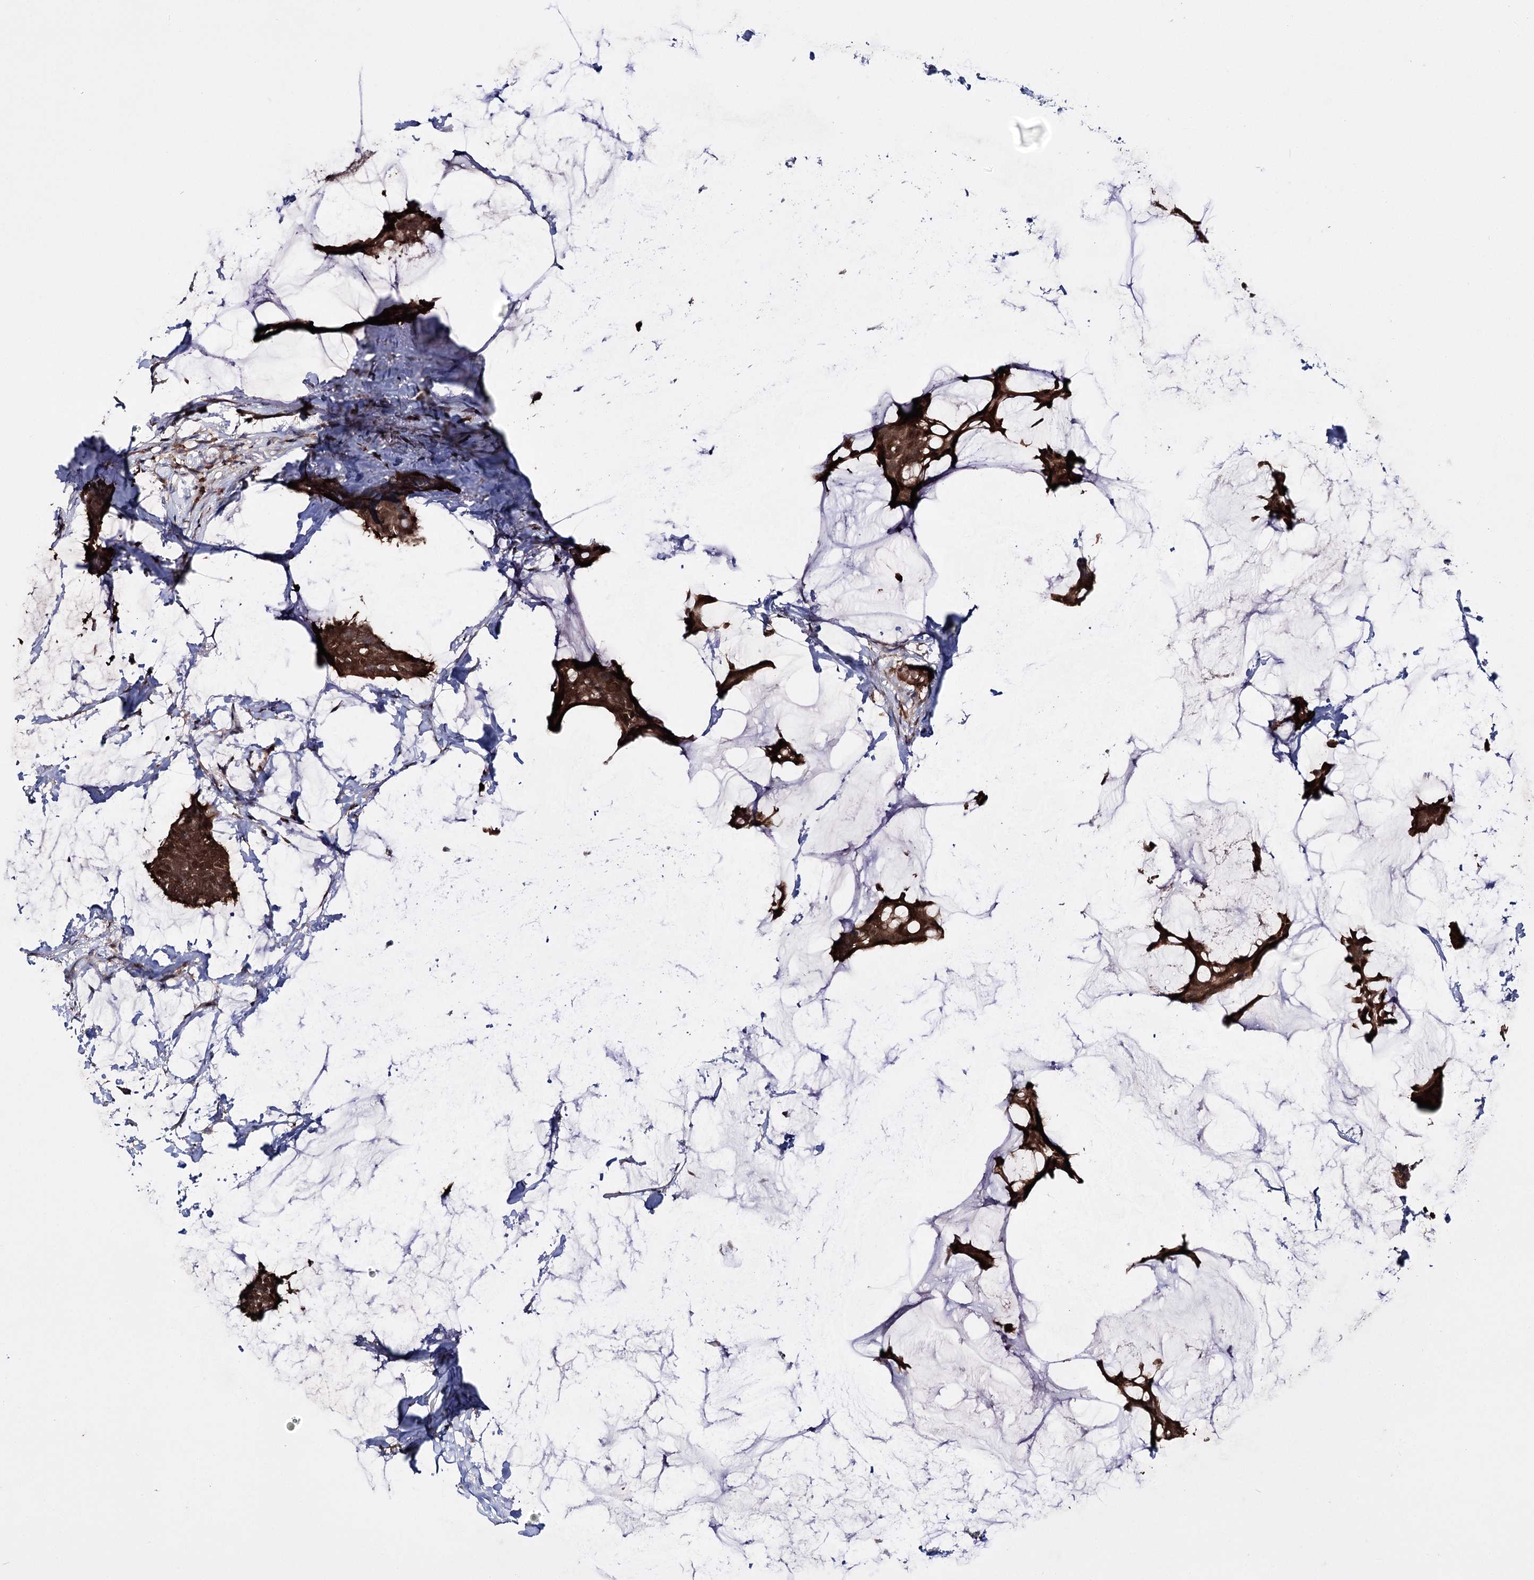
{"staining": {"intensity": "strong", "quantity": ">75%", "location": "cytoplasmic/membranous,nuclear"}, "tissue": "breast cancer", "cell_type": "Tumor cells", "image_type": "cancer", "snomed": [{"axis": "morphology", "description": "Duct carcinoma"}, {"axis": "topography", "description": "Breast"}], "caption": "Protein expression analysis of human intraductal carcinoma (breast) reveals strong cytoplasmic/membranous and nuclear expression in approximately >75% of tumor cells.", "gene": "PTER", "patient": {"sex": "female", "age": 93}}